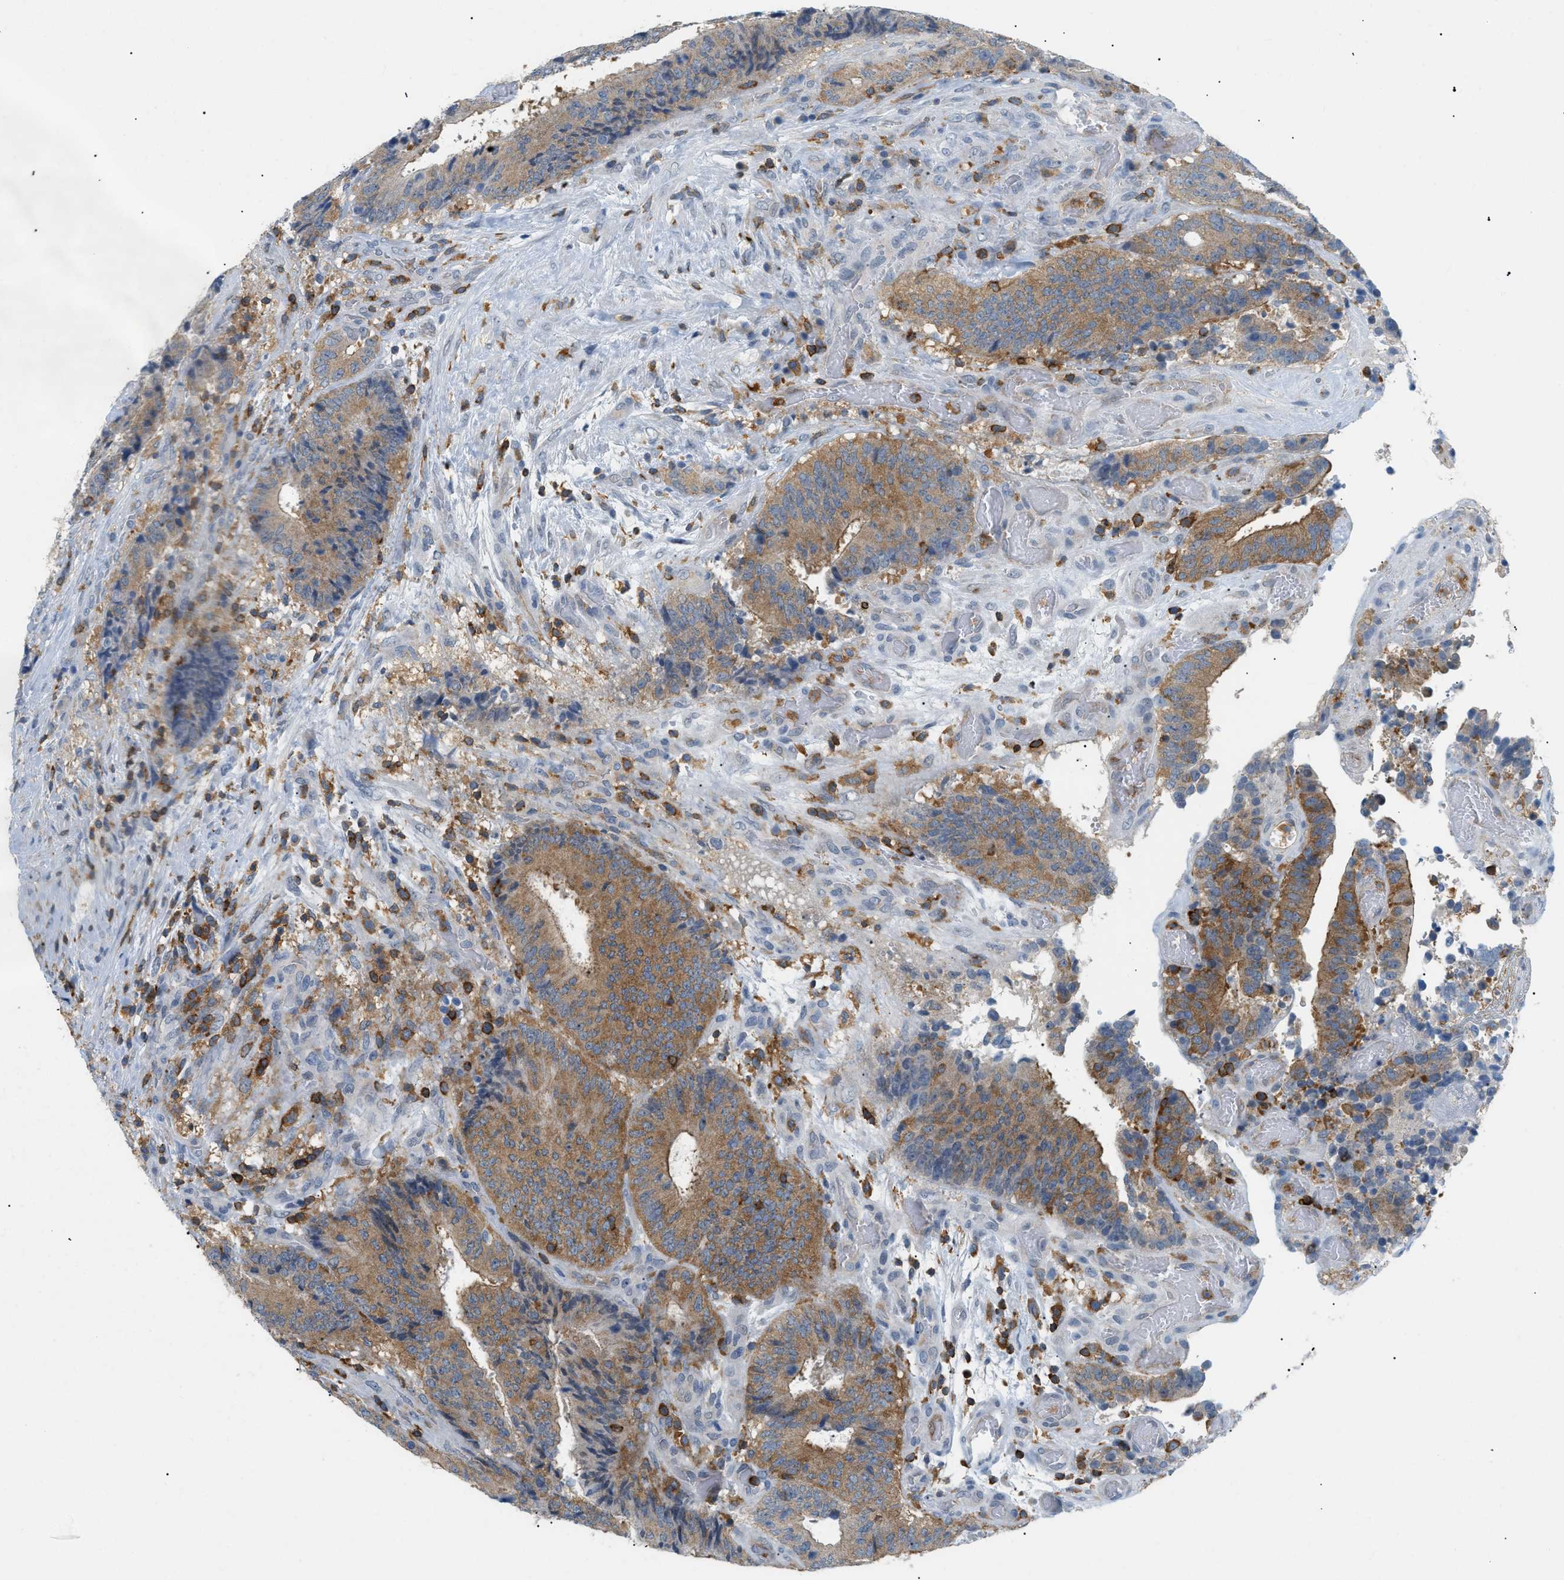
{"staining": {"intensity": "moderate", "quantity": ">75%", "location": "cytoplasmic/membranous"}, "tissue": "colorectal cancer", "cell_type": "Tumor cells", "image_type": "cancer", "snomed": [{"axis": "morphology", "description": "Adenocarcinoma, NOS"}, {"axis": "topography", "description": "Rectum"}], "caption": "Protein expression analysis of human colorectal cancer reveals moderate cytoplasmic/membranous positivity in about >75% of tumor cells.", "gene": "INPP5D", "patient": {"sex": "male", "age": 72}}